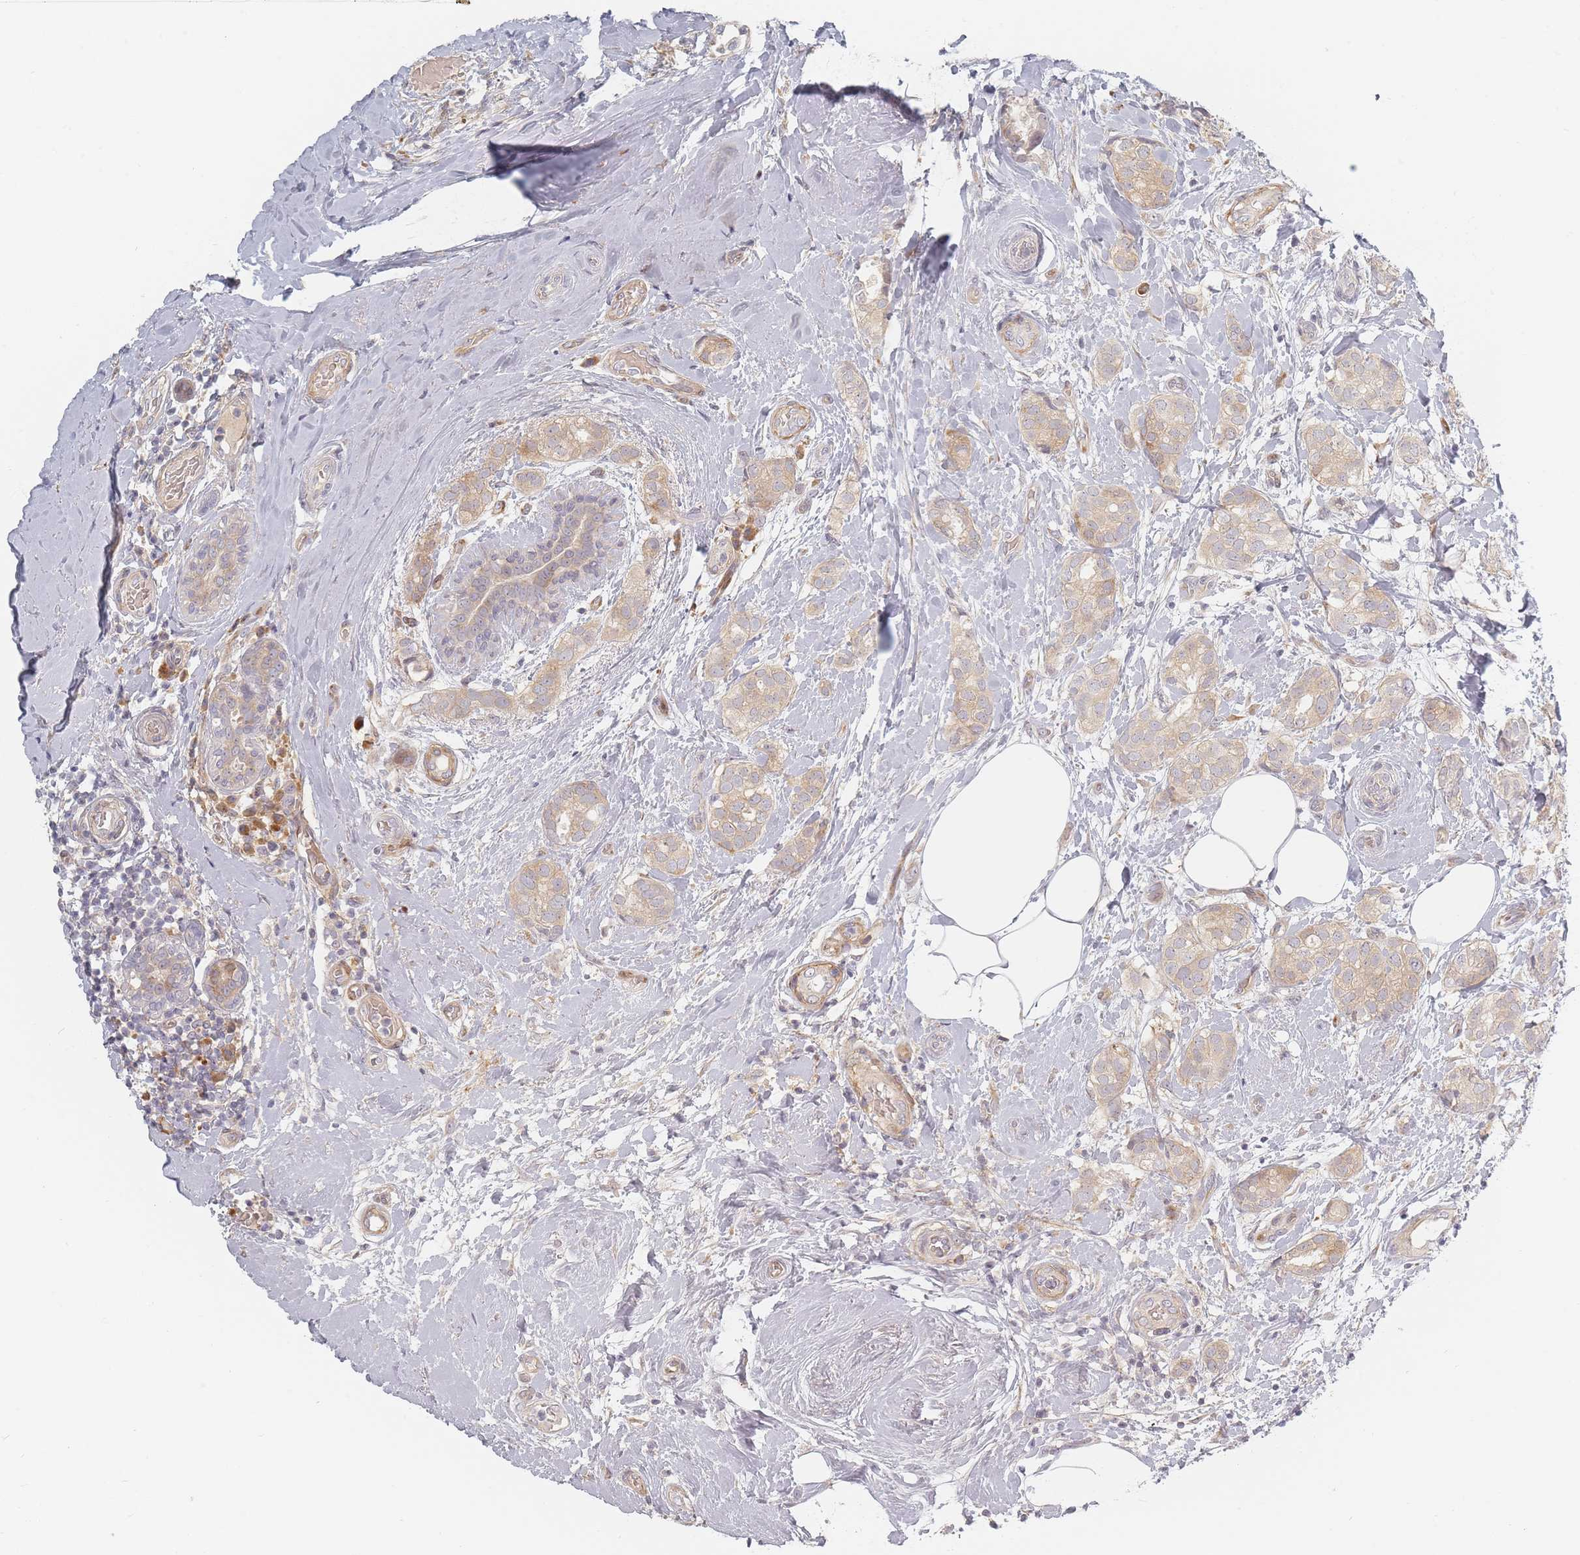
{"staining": {"intensity": "moderate", "quantity": ">75%", "location": "cytoplasmic/membranous"}, "tissue": "breast cancer", "cell_type": "Tumor cells", "image_type": "cancer", "snomed": [{"axis": "morphology", "description": "Duct carcinoma"}, {"axis": "topography", "description": "Breast"}], "caption": "IHC histopathology image of neoplastic tissue: breast cancer (intraductal carcinoma) stained using immunohistochemistry (IHC) displays medium levels of moderate protein expression localized specifically in the cytoplasmic/membranous of tumor cells, appearing as a cytoplasmic/membranous brown color.", "gene": "ZKSCAN7", "patient": {"sex": "female", "age": 73}}